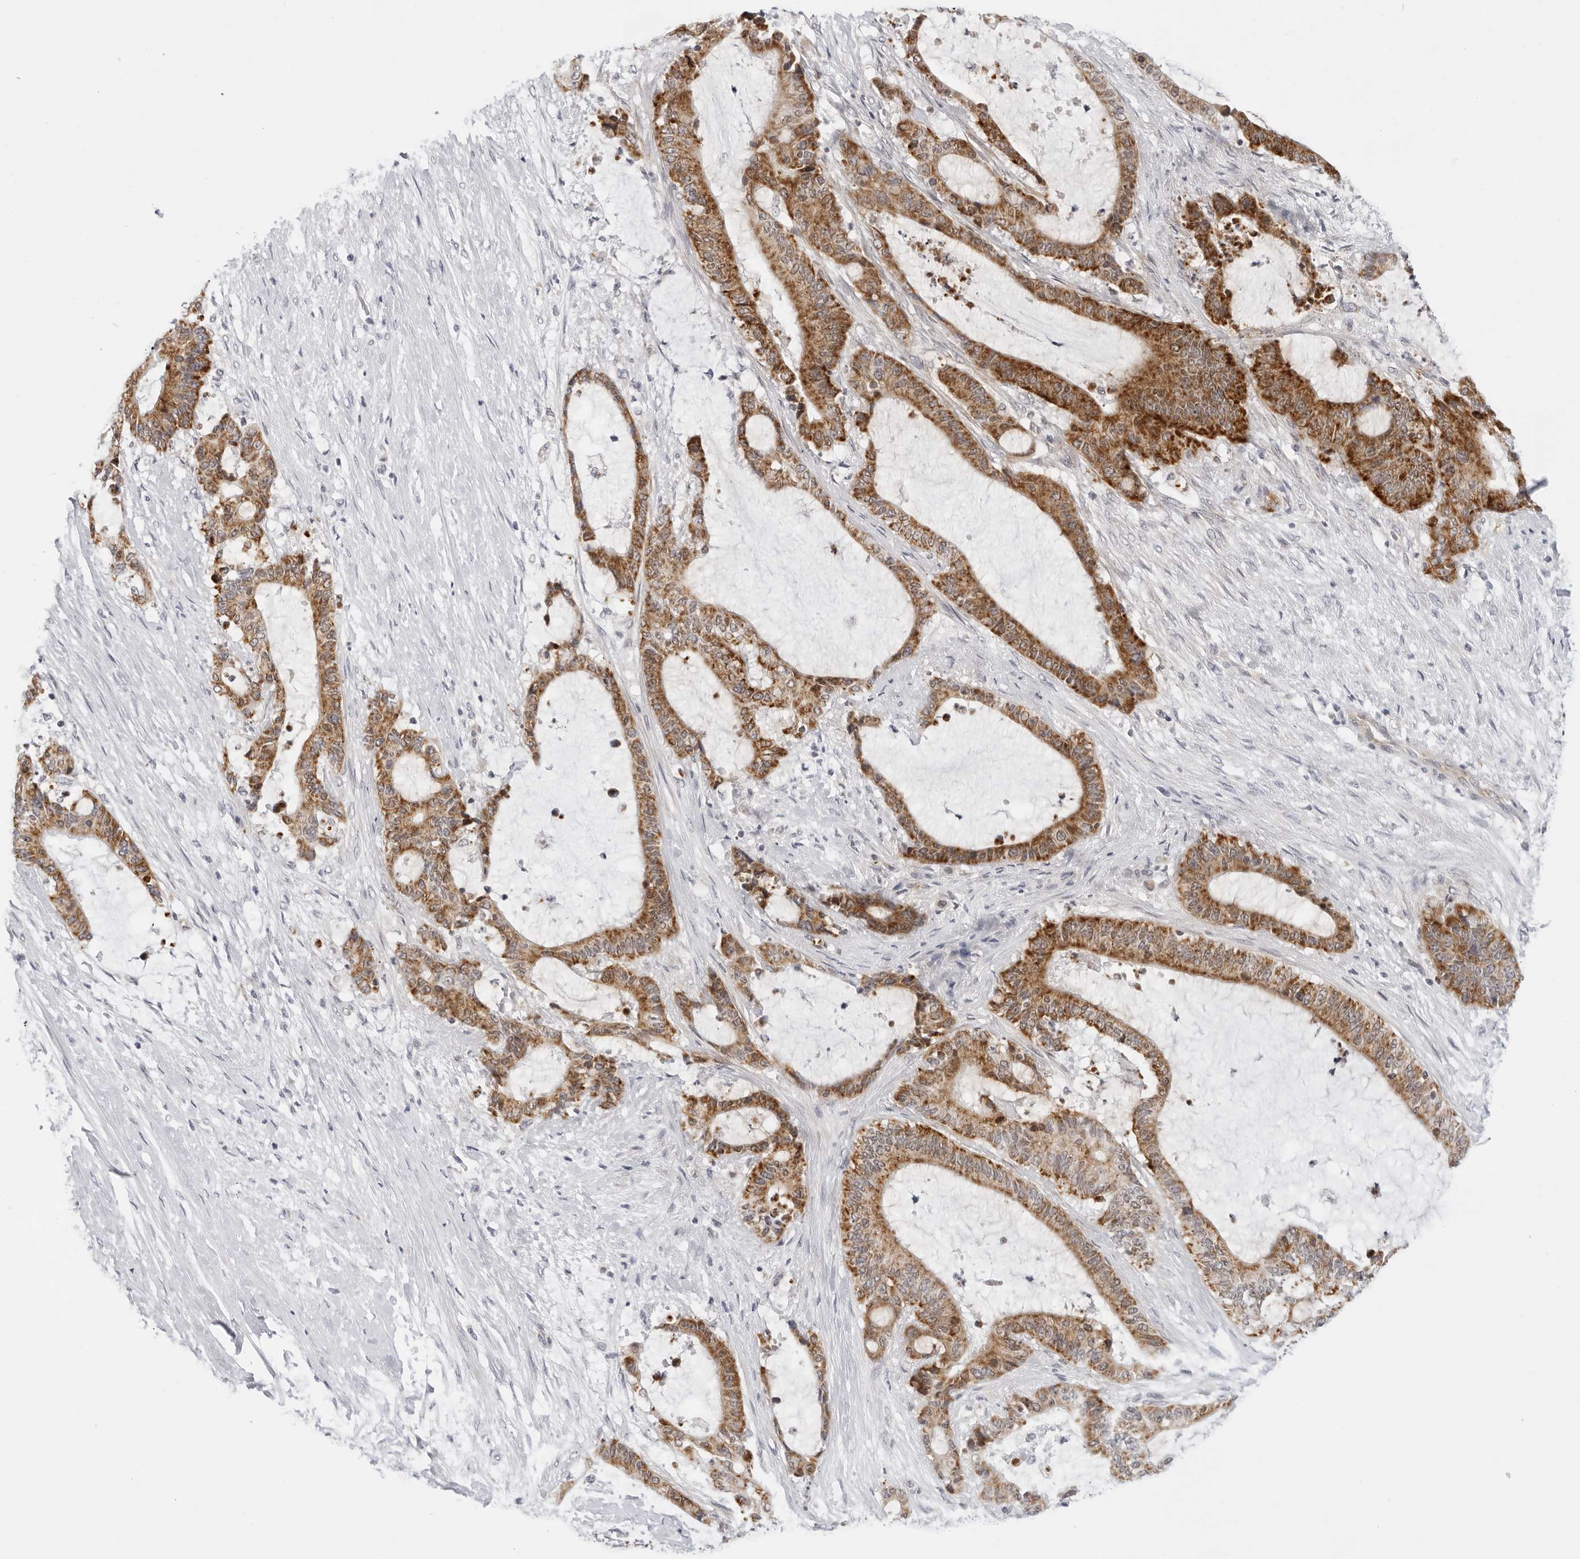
{"staining": {"intensity": "strong", "quantity": ">75%", "location": "cytoplasmic/membranous"}, "tissue": "liver cancer", "cell_type": "Tumor cells", "image_type": "cancer", "snomed": [{"axis": "morphology", "description": "Normal tissue, NOS"}, {"axis": "morphology", "description": "Cholangiocarcinoma"}, {"axis": "topography", "description": "Liver"}, {"axis": "topography", "description": "Peripheral nerve tissue"}], "caption": "A high amount of strong cytoplasmic/membranous staining is seen in about >75% of tumor cells in liver cancer (cholangiocarcinoma) tissue.", "gene": "CIART", "patient": {"sex": "female", "age": 73}}